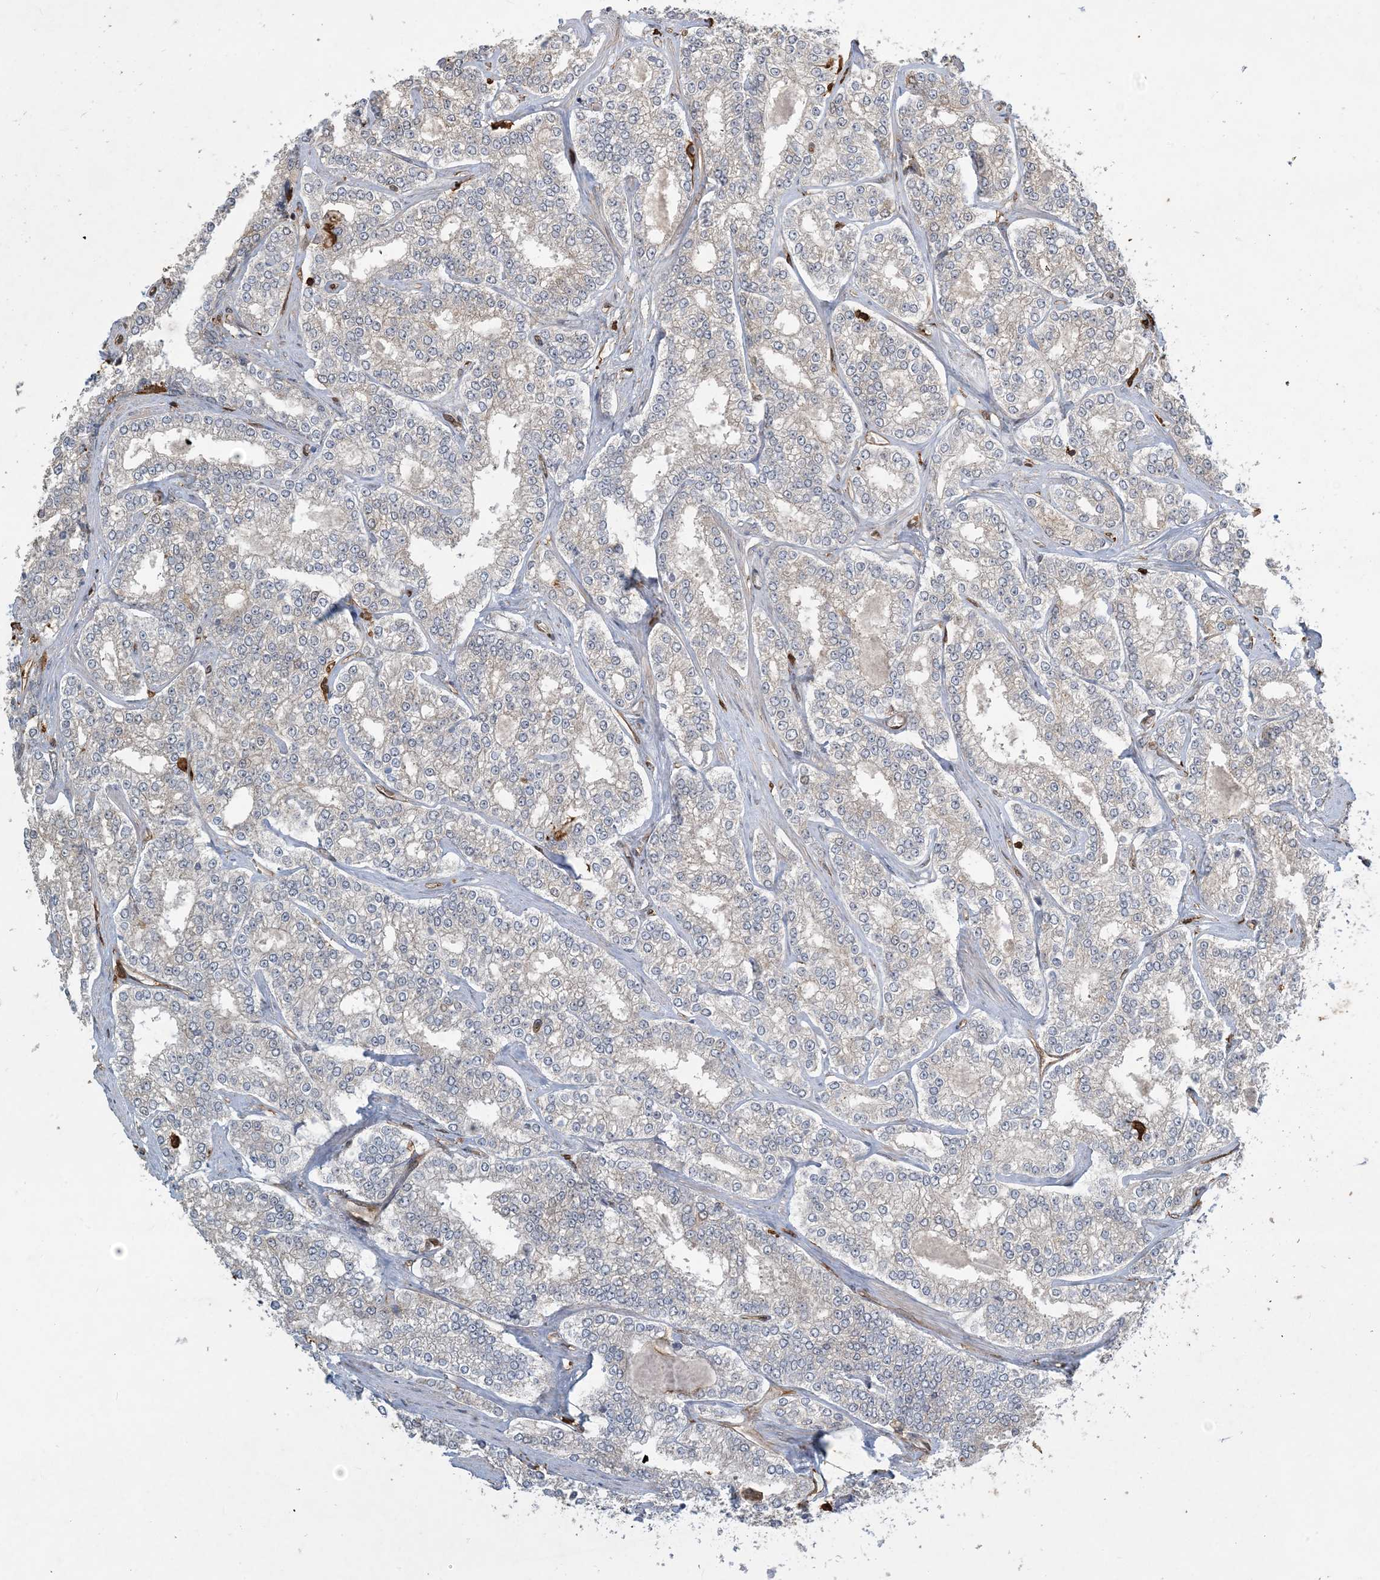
{"staining": {"intensity": "negative", "quantity": "none", "location": "none"}, "tissue": "prostate cancer", "cell_type": "Tumor cells", "image_type": "cancer", "snomed": [{"axis": "morphology", "description": "Normal tissue, NOS"}, {"axis": "morphology", "description": "Adenocarcinoma, High grade"}, {"axis": "topography", "description": "Prostate"}], "caption": "Photomicrograph shows no protein expression in tumor cells of prostate cancer (adenocarcinoma (high-grade)) tissue.", "gene": "TMSB4X", "patient": {"sex": "male", "age": 83}}